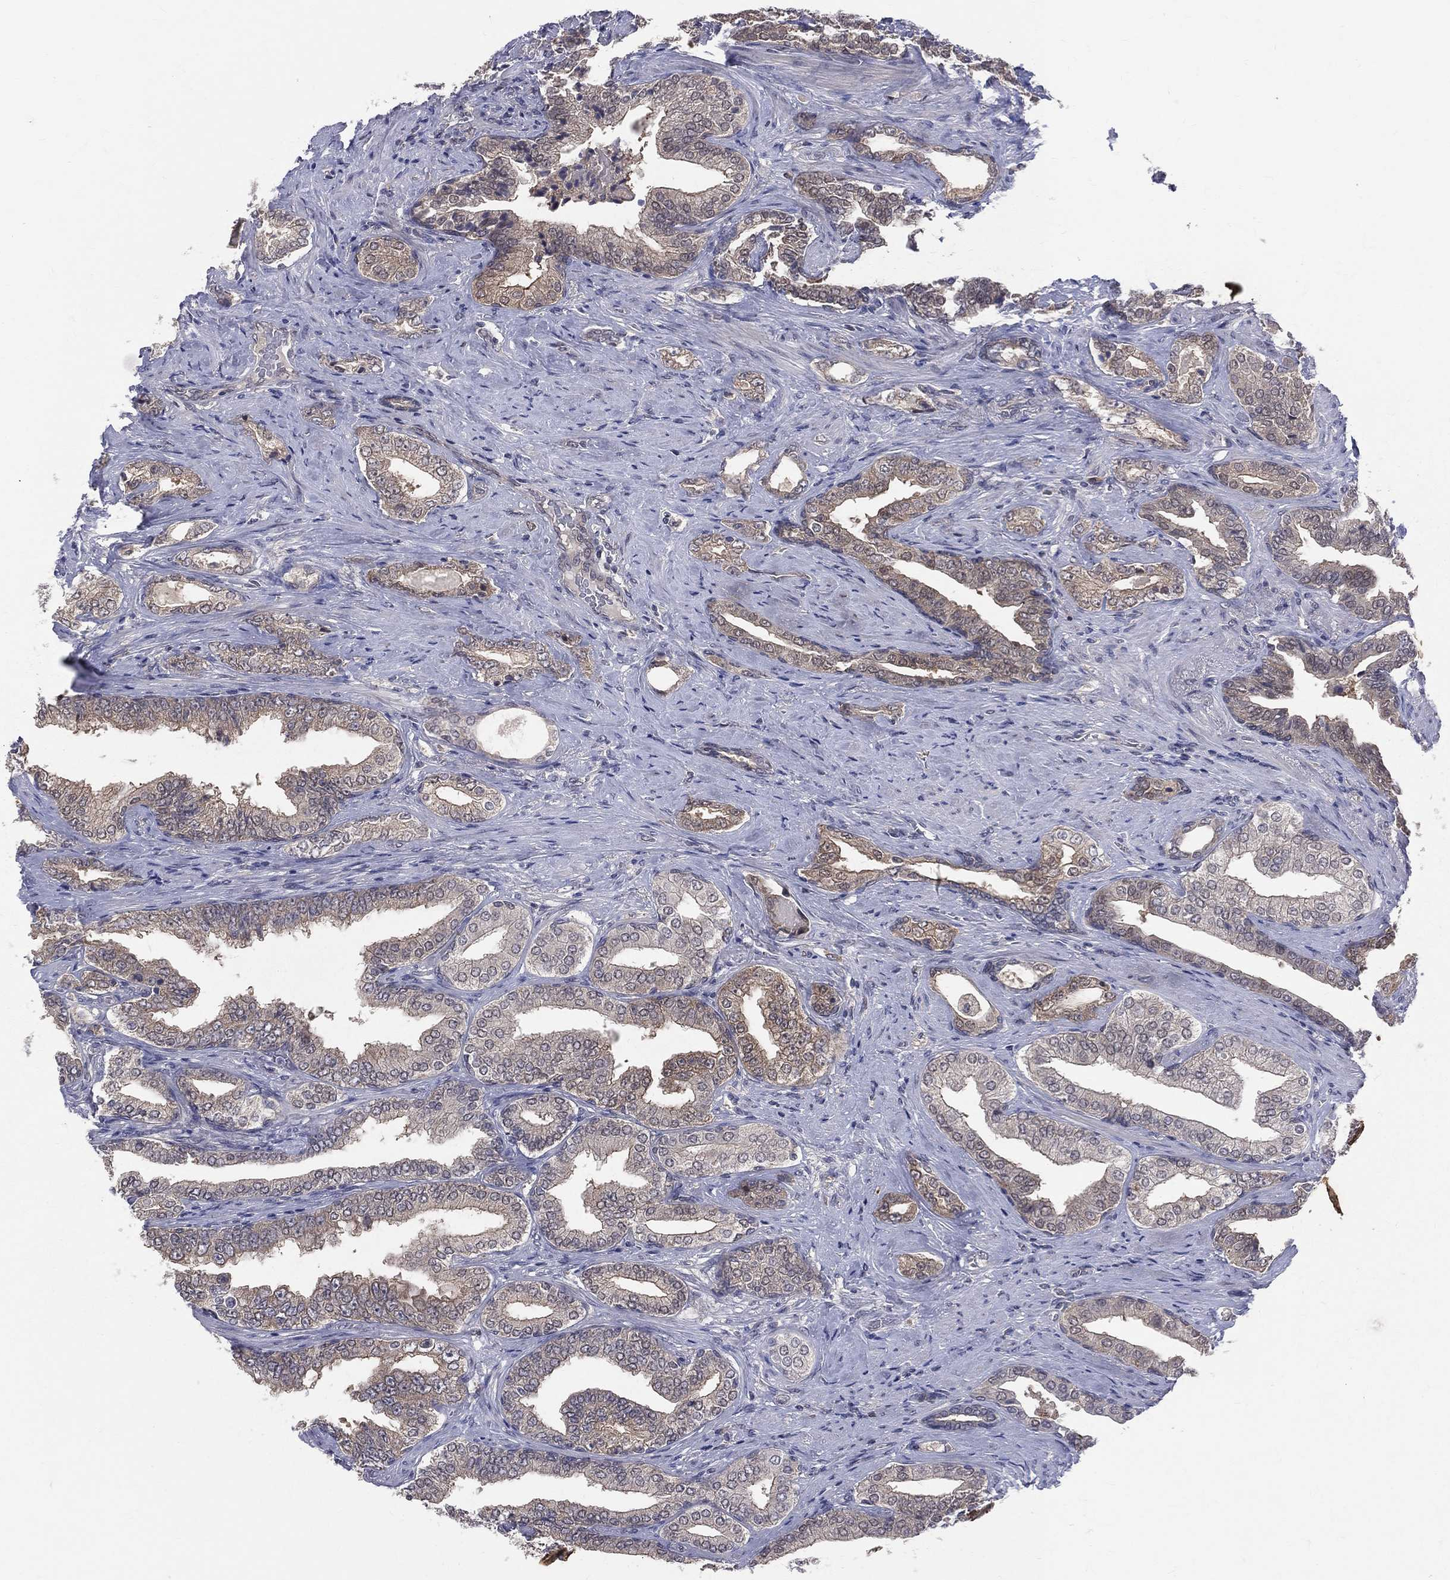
{"staining": {"intensity": "weak", "quantity": "25%-75%", "location": "cytoplasmic/membranous"}, "tissue": "prostate cancer", "cell_type": "Tumor cells", "image_type": "cancer", "snomed": [{"axis": "morphology", "description": "Adenocarcinoma, Low grade"}, {"axis": "topography", "description": "Prostate and seminal vesicle, NOS"}], "caption": "Human prostate adenocarcinoma (low-grade) stained with a brown dye shows weak cytoplasmic/membranous positive staining in approximately 25%-75% of tumor cells.", "gene": "DLG4", "patient": {"sex": "male", "age": 61}}